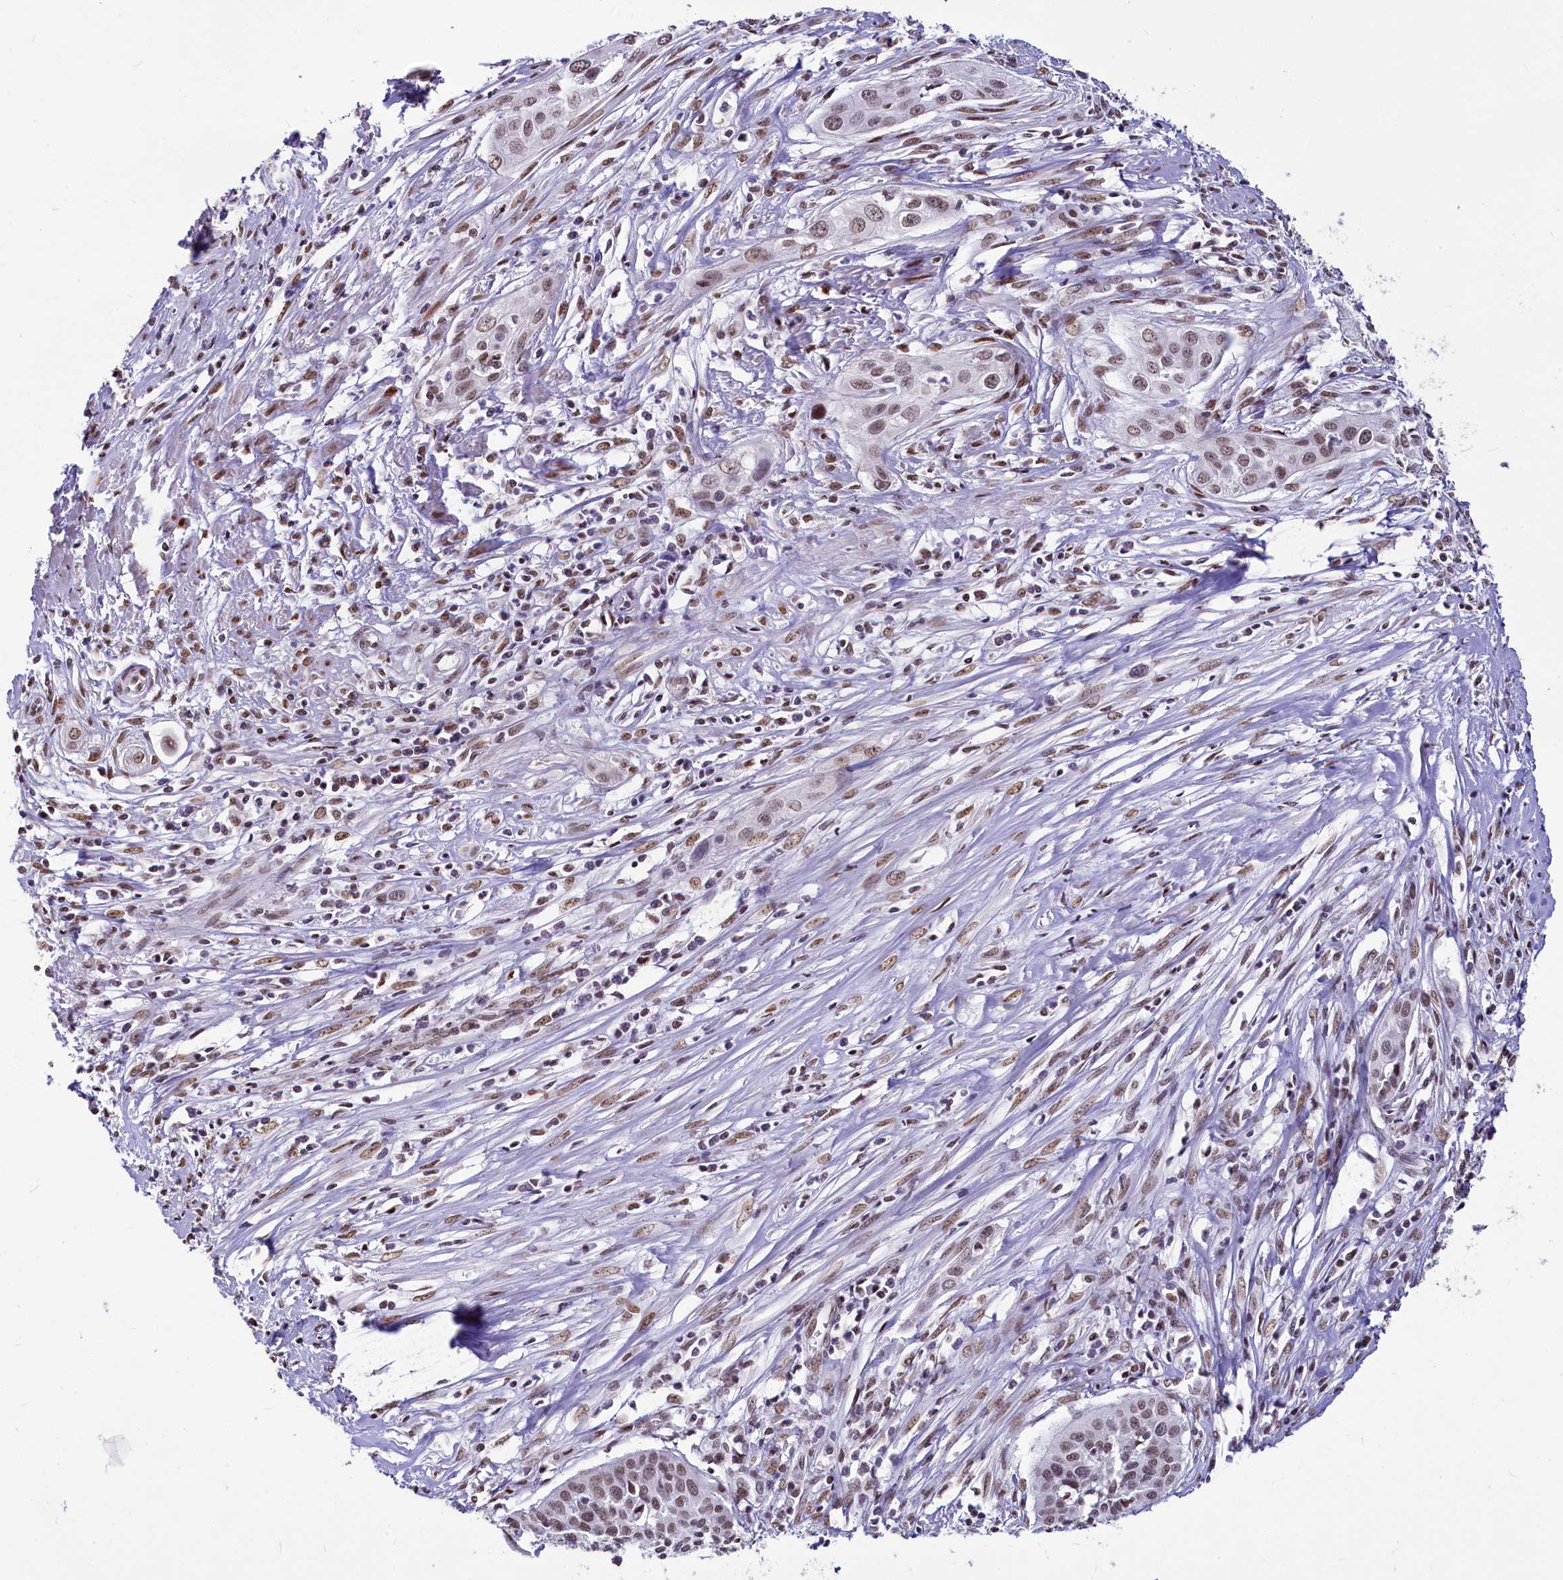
{"staining": {"intensity": "moderate", "quantity": ">75%", "location": "nuclear"}, "tissue": "cervical cancer", "cell_type": "Tumor cells", "image_type": "cancer", "snomed": [{"axis": "morphology", "description": "Squamous cell carcinoma, NOS"}, {"axis": "topography", "description": "Cervix"}], "caption": "Brown immunohistochemical staining in human cervical cancer demonstrates moderate nuclear staining in about >75% of tumor cells. The staining was performed using DAB (3,3'-diaminobenzidine) to visualize the protein expression in brown, while the nuclei were stained in blue with hematoxylin (Magnification: 20x).", "gene": "PARPBP", "patient": {"sex": "female", "age": 34}}